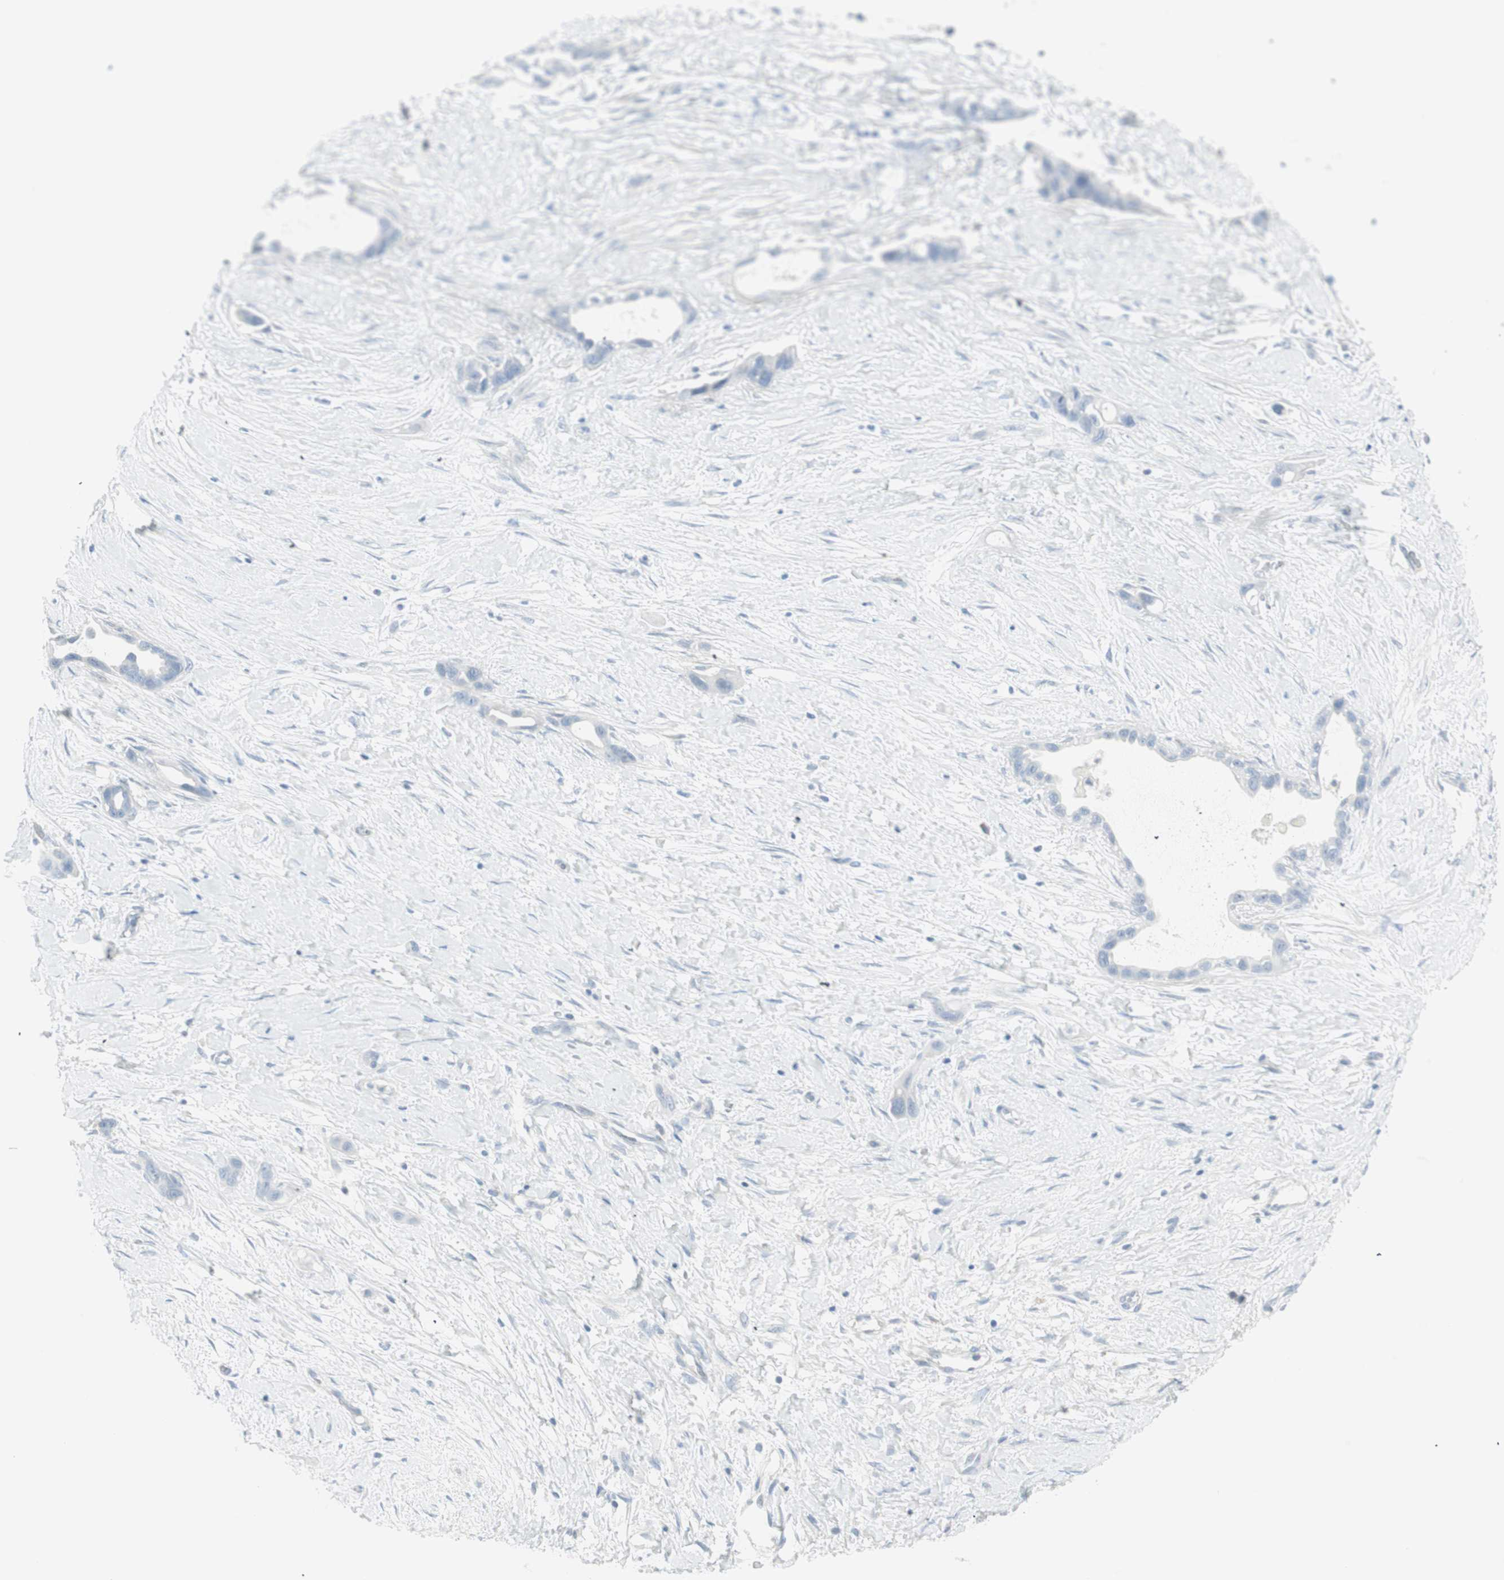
{"staining": {"intensity": "negative", "quantity": "none", "location": "none"}, "tissue": "liver cancer", "cell_type": "Tumor cells", "image_type": "cancer", "snomed": [{"axis": "morphology", "description": "Cholangiocarcinoma"}, {"axis": "topography", "description": "Liver"}], "caption": "An image of human cholangiocarcinoma (liver) is negative for staining in tumor cells. (Stains: DAB IHC with hematoxylin counter stain, Microscopy: brightfield microscopy at high magnification).", "gene": "ITLN2", "patient": {"sex": "female", "age": 65}}